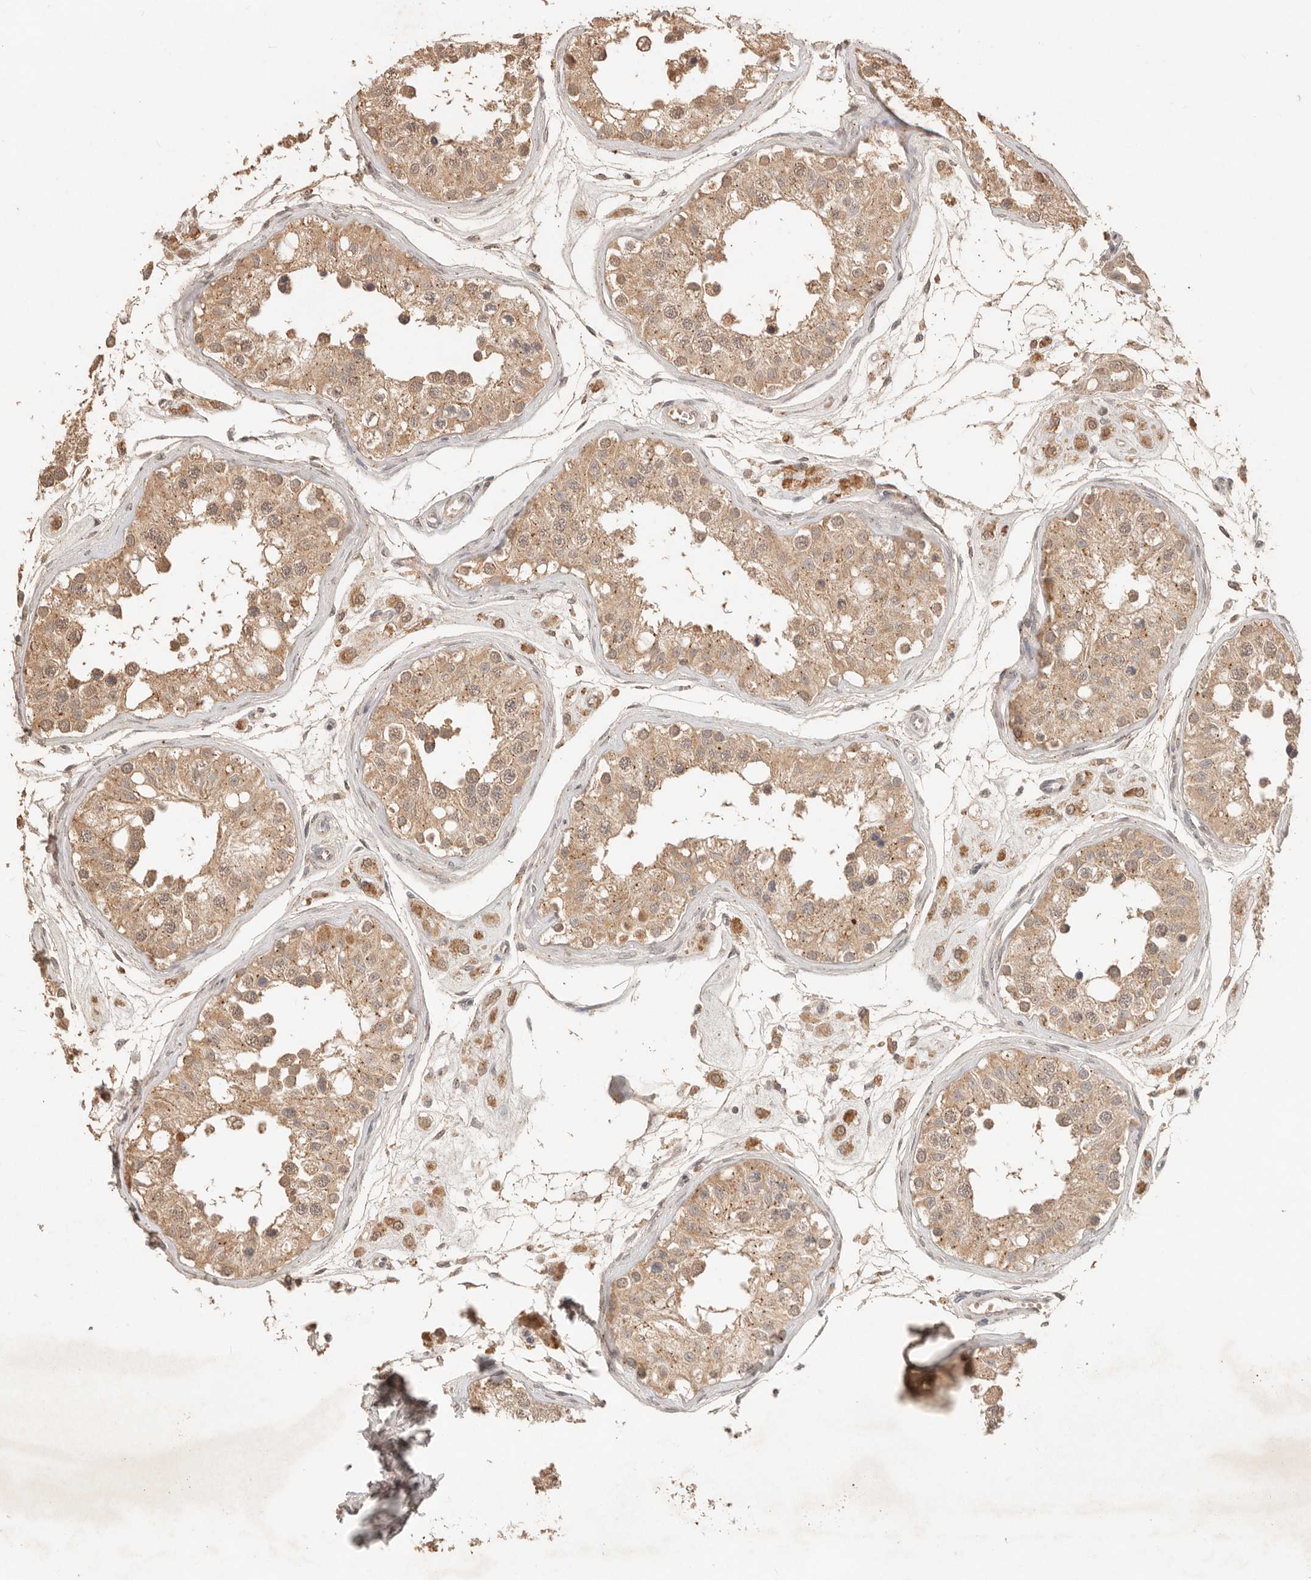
{"staining": {"intensity": "moderate", "quantity": ">75%", "location": "cytoplasmic/membranous"}, "tissue": "testis", "cell_type": "Cells in seminiferous ducts", "image_type": "normal", "snomed": [{"axis": "morphology", "description": "Normal tissue, NOS"}, {"axis": "morphology", "description": "Adenocarcinoma, metastatic, NOS"}, {"axis": "topography", "description": "Testis"}], "caption": "IHC of benign testis displays medium levels of moderate cytoplasmic/membranous staining in about >75% of cells in seminiferous ducts. (DAB (3,3'-diaminobenzidine) = brown stain, brightfield microscopy at high magnification).", "gene": "LMO4", "patient": {"sex": "male", "age": 26}}